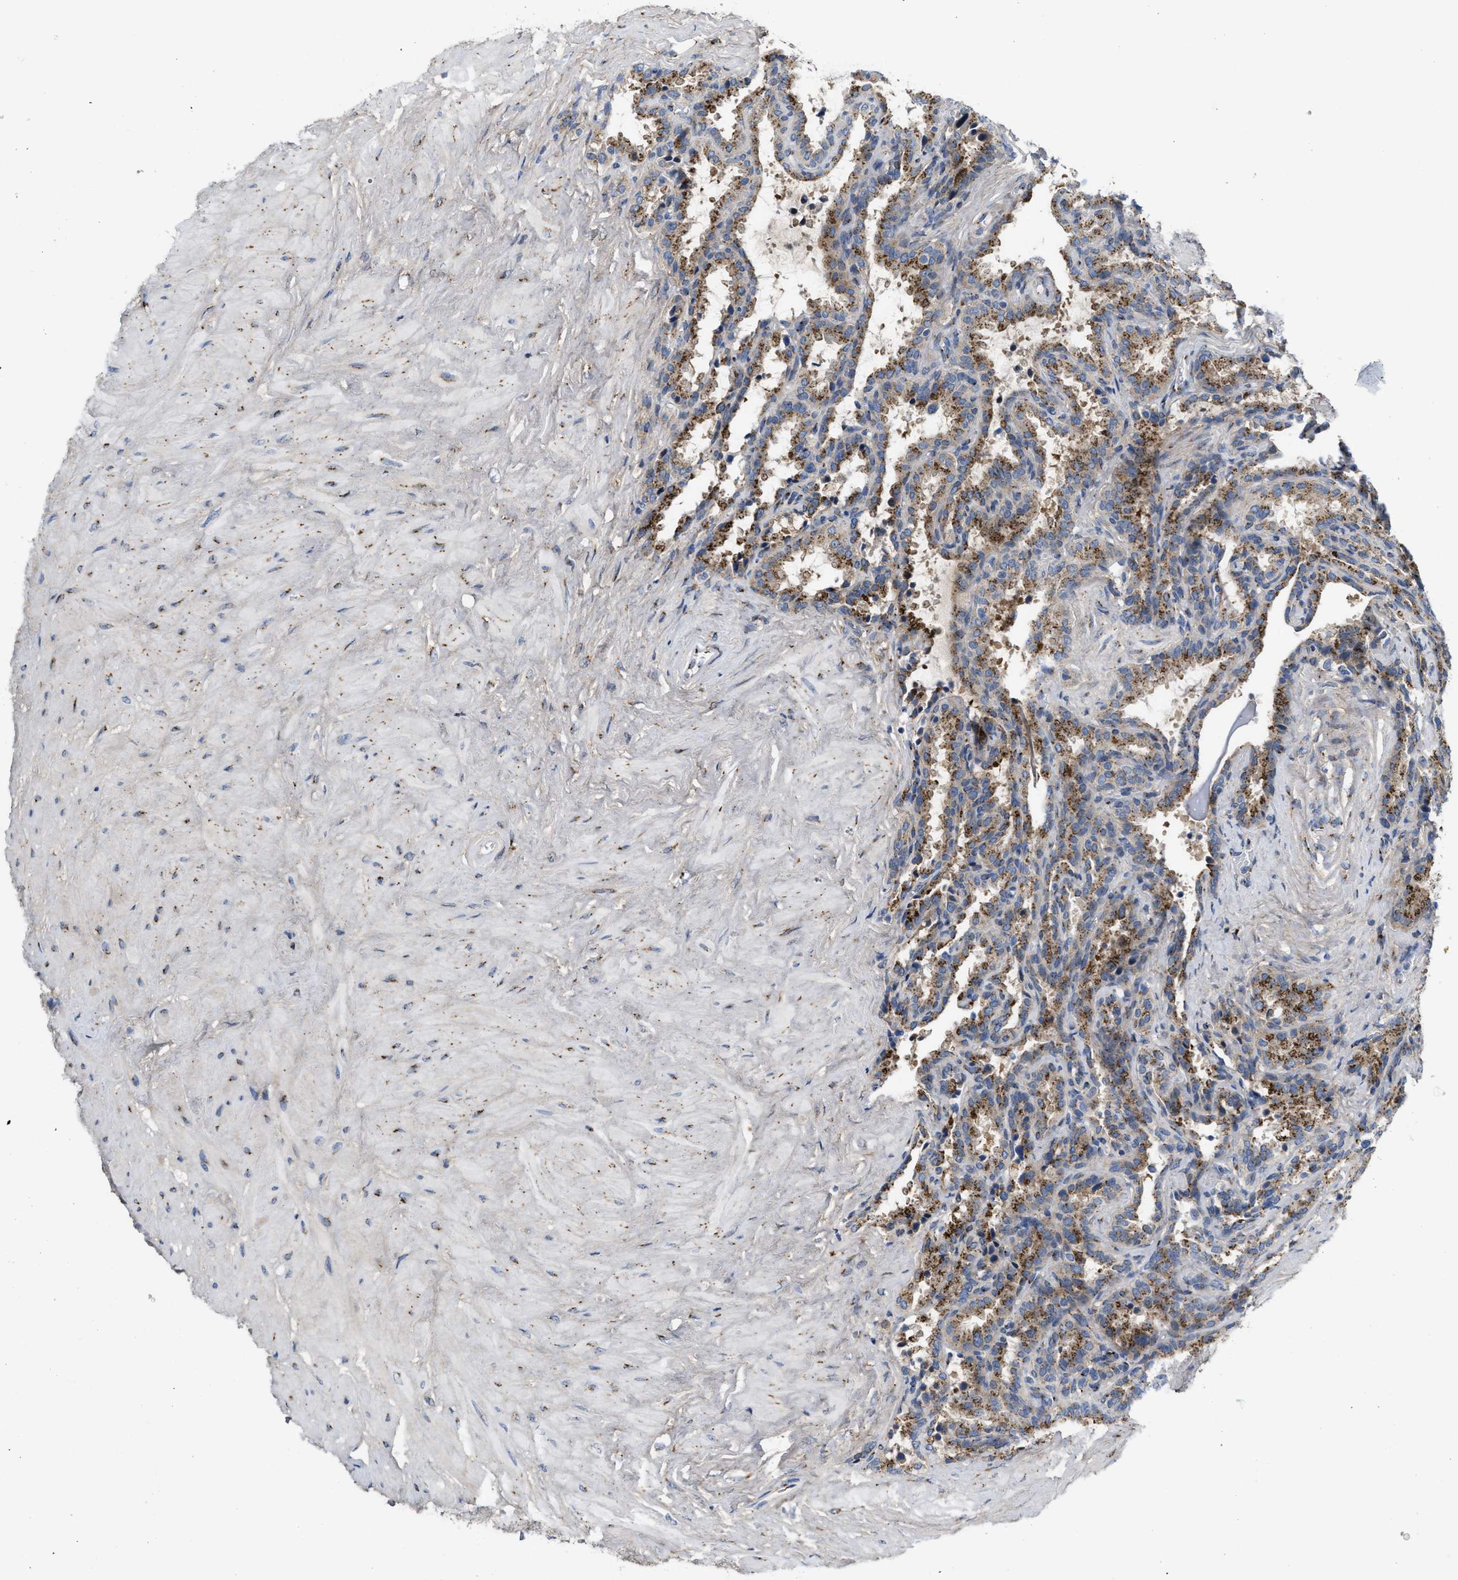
{"staining": {"intensity": "moderate", "quantity": ">75%", "location": "cytoplasmic/membranous"}, "tissue": "seminal vesicle", "cell_type": "Glandular cells", "image_type": "normal", "snomed": [{"axis": "morphology", "description": "Normal tissue, NOS"}, {"axis": "topography", "description": "Seminal veicle"}], "caption": "The image displays immunohistochemical staining of benign seminal vesicle. There is moderate cytoplasmic/membranous positivity is seen in approximately >75% of glandular cells. (DAB IHC with brightfield microscopy, high magnification).", "gene": "ZNF70", "patient": {"sex": "male", "age": 46}}